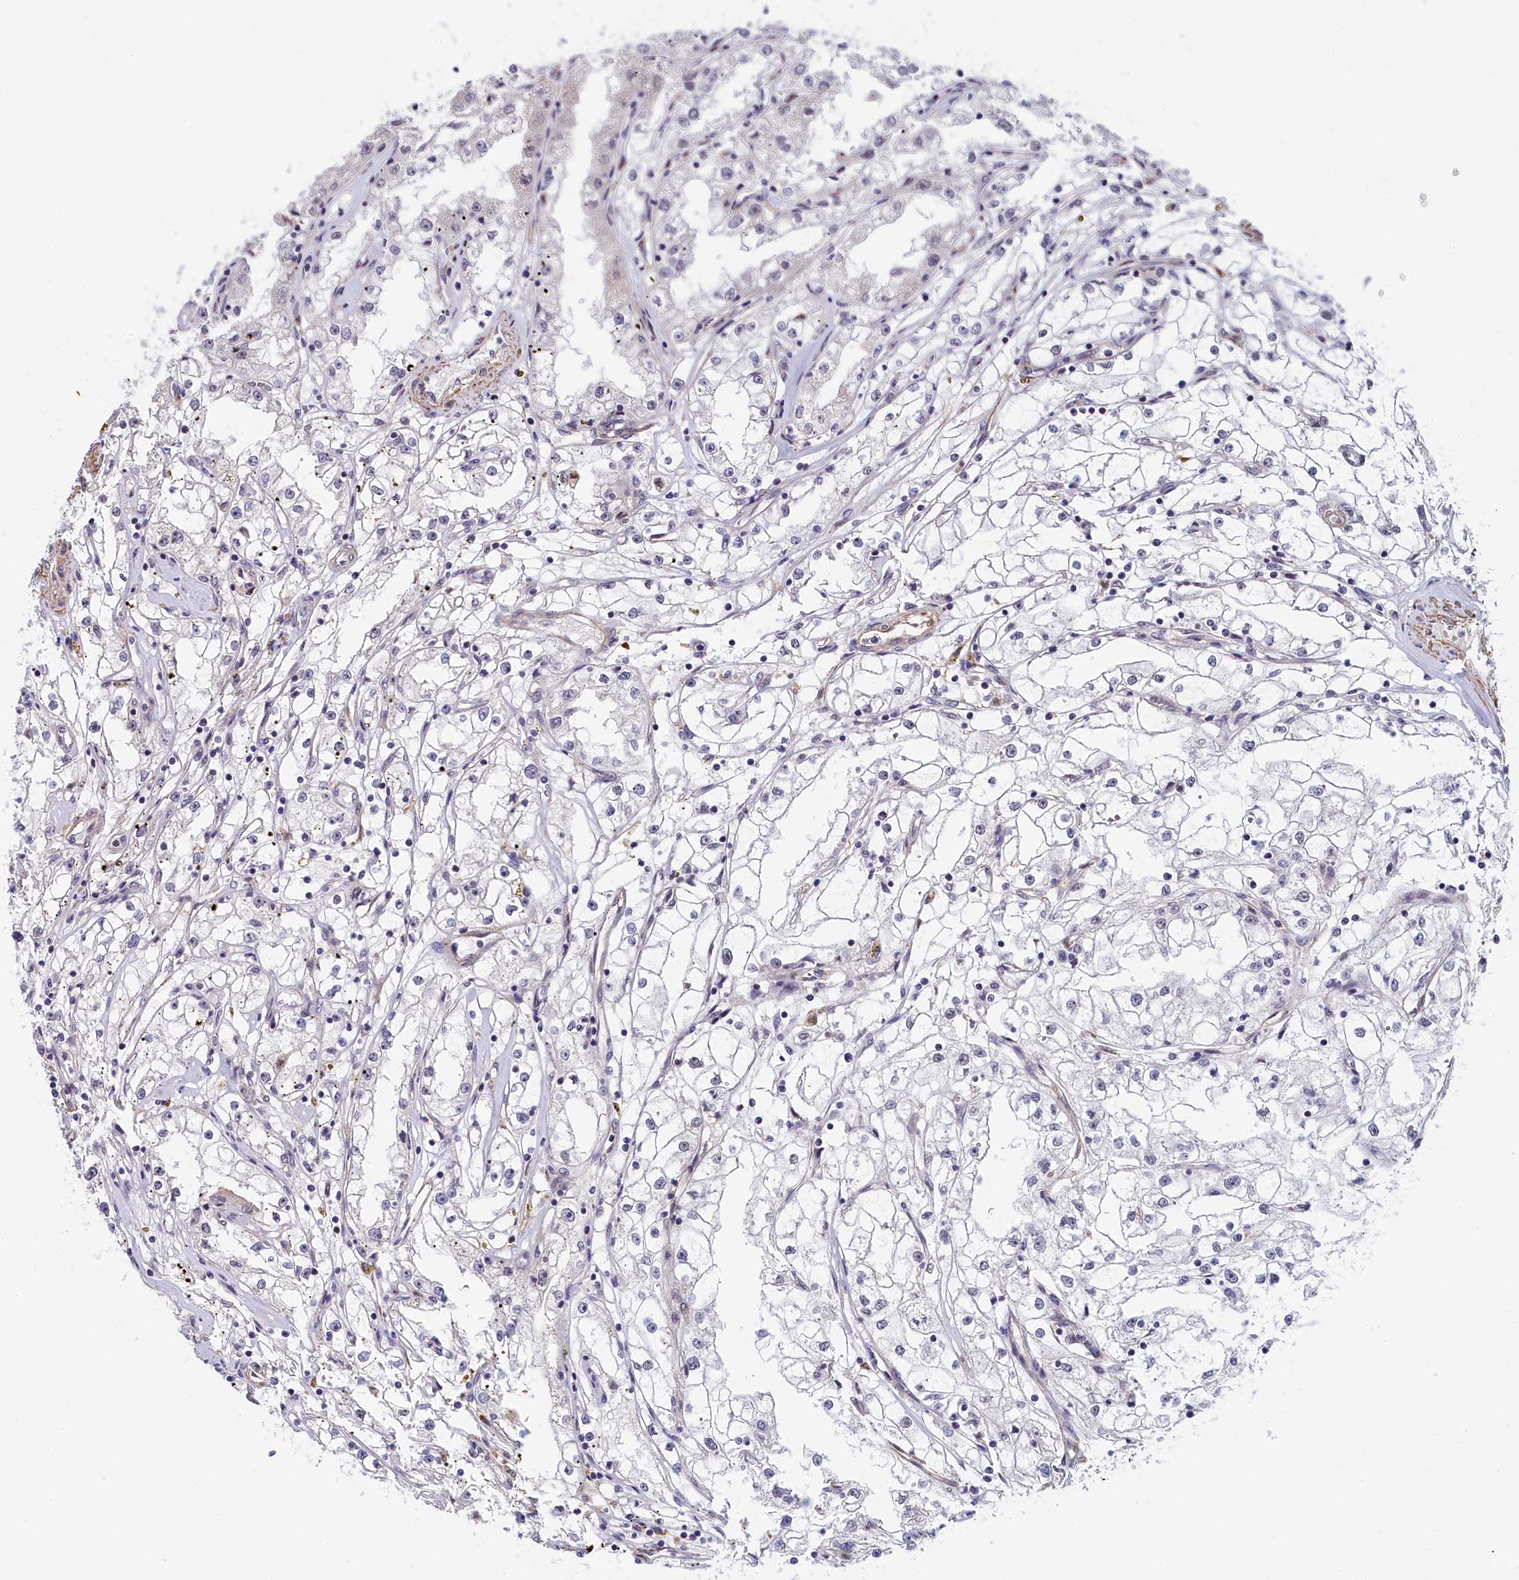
{"staining": {"intensity": "negative", "quantity": "none", "location": "none"}, "tissue": "renal cancer", "cell_type": "Tumor cells", "image_type": "cancer", "snomed": [{"axis": "morphology", "description": "Adenocarcinoma, NOS"}, {"axis": "topography", "description": "Kidney"}], "caption": "IHC photomicrograph of neoplastic tissue: human adenocarcinoma (renal) stained with DAB reveals no significant protein staining in tumor cells.", "gene": "INTS14", "patient": {"sex": "male", "age": 56}}